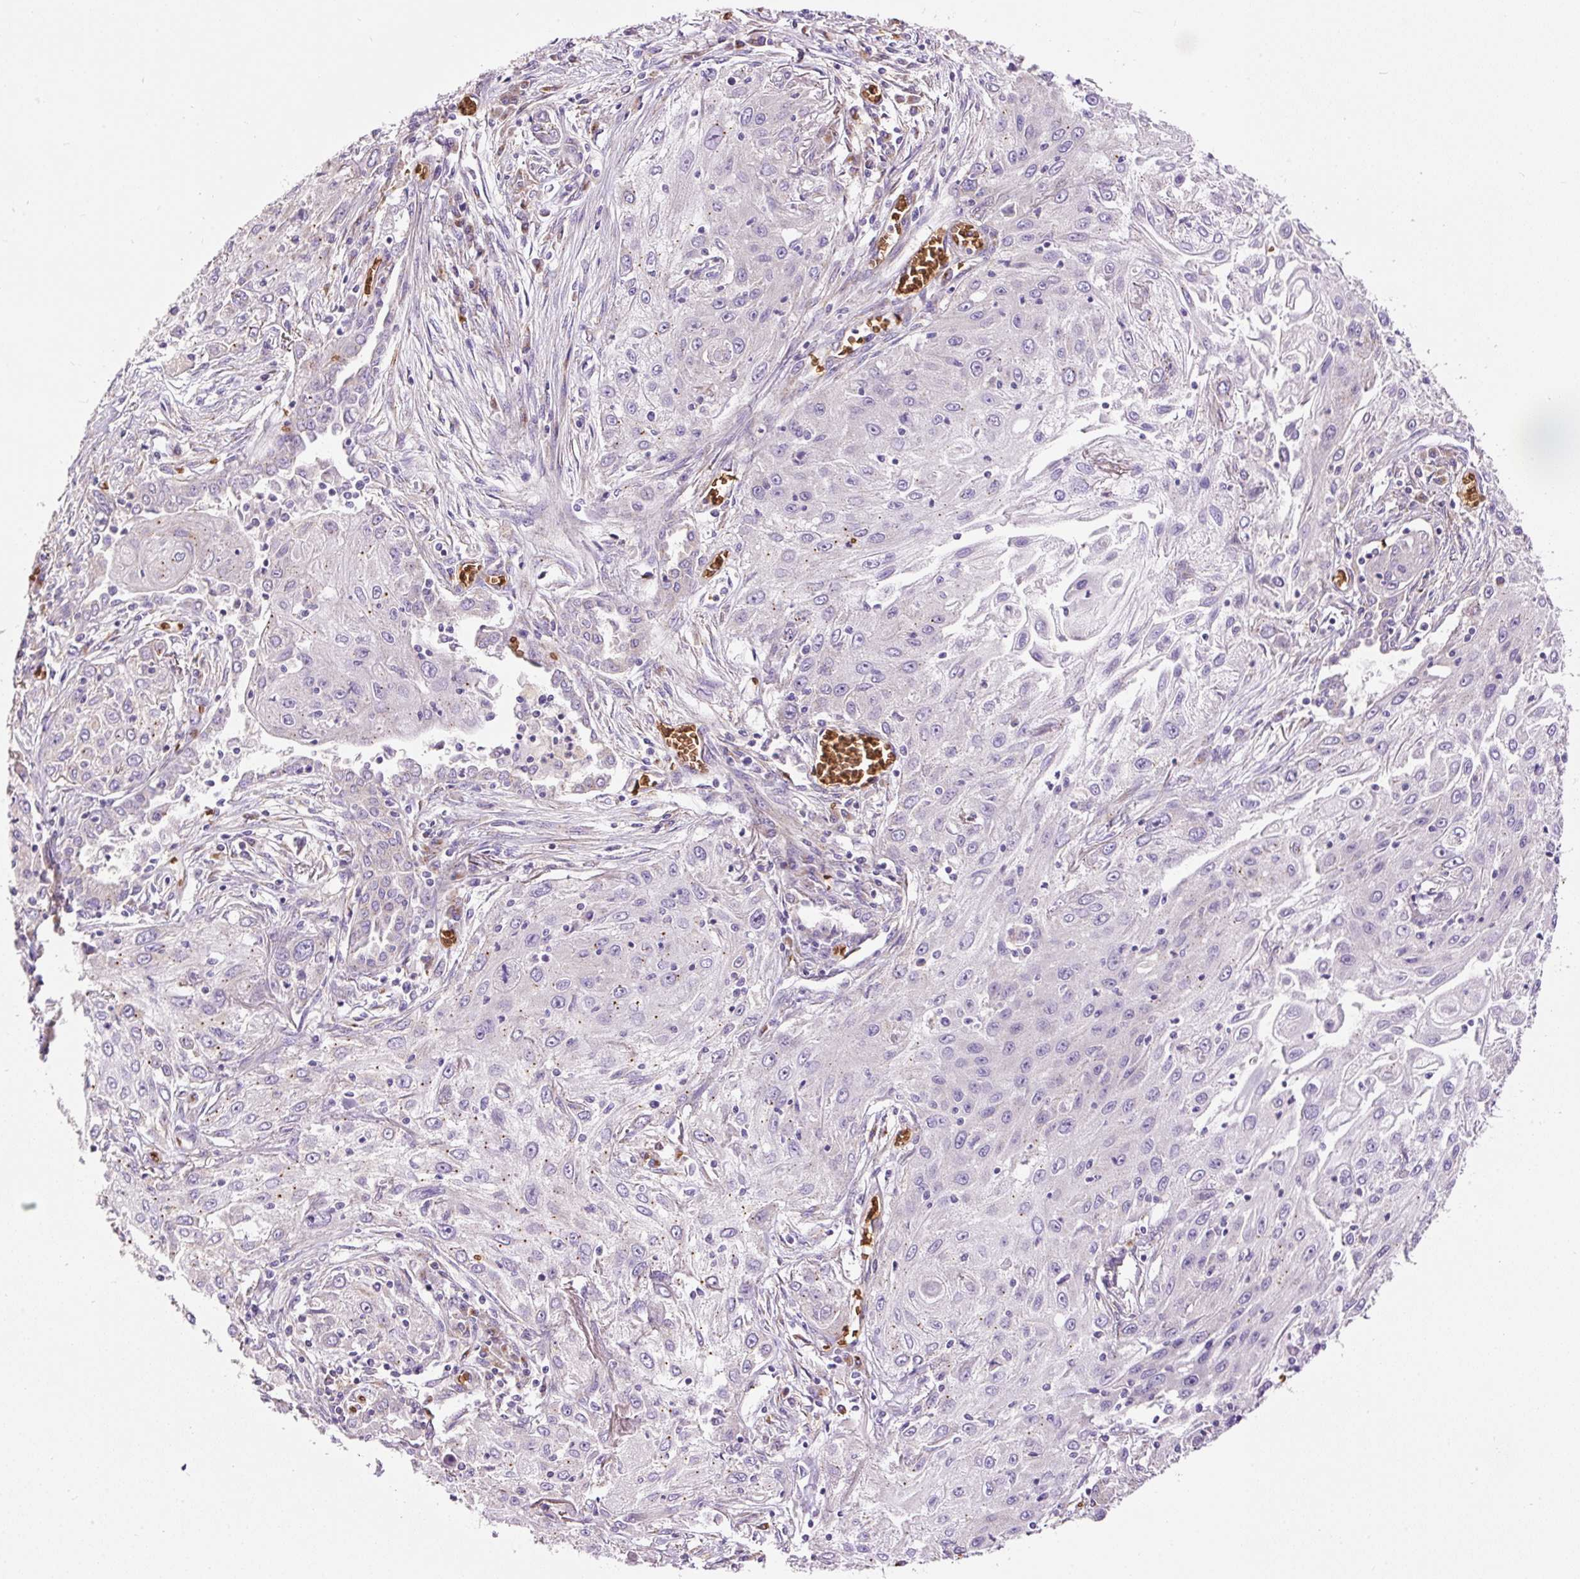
{"staining": {"intensity": "negative", "quantity": "none", "location": "none"}, "tissue": "lung cancer", "cell_type": "Tumor cells", "image_type": "cancer", "snomed": [{"axis": "morphology", "description": "Squamous cell carcinoma, NOS"}, {"axis": "topography", "description": "Lung"}], "caption": "Histopathology image shows no protein expression in tumor cells of squamous cell carcinoma (lung) tissue. (Brightfield microscopy of DAB (3,3'-diaminobenzidine) immunohistochemistry (IHC) at high magnification).", "gene": "PRRC2A", "patient": {"sex": "female", "age": 69}}